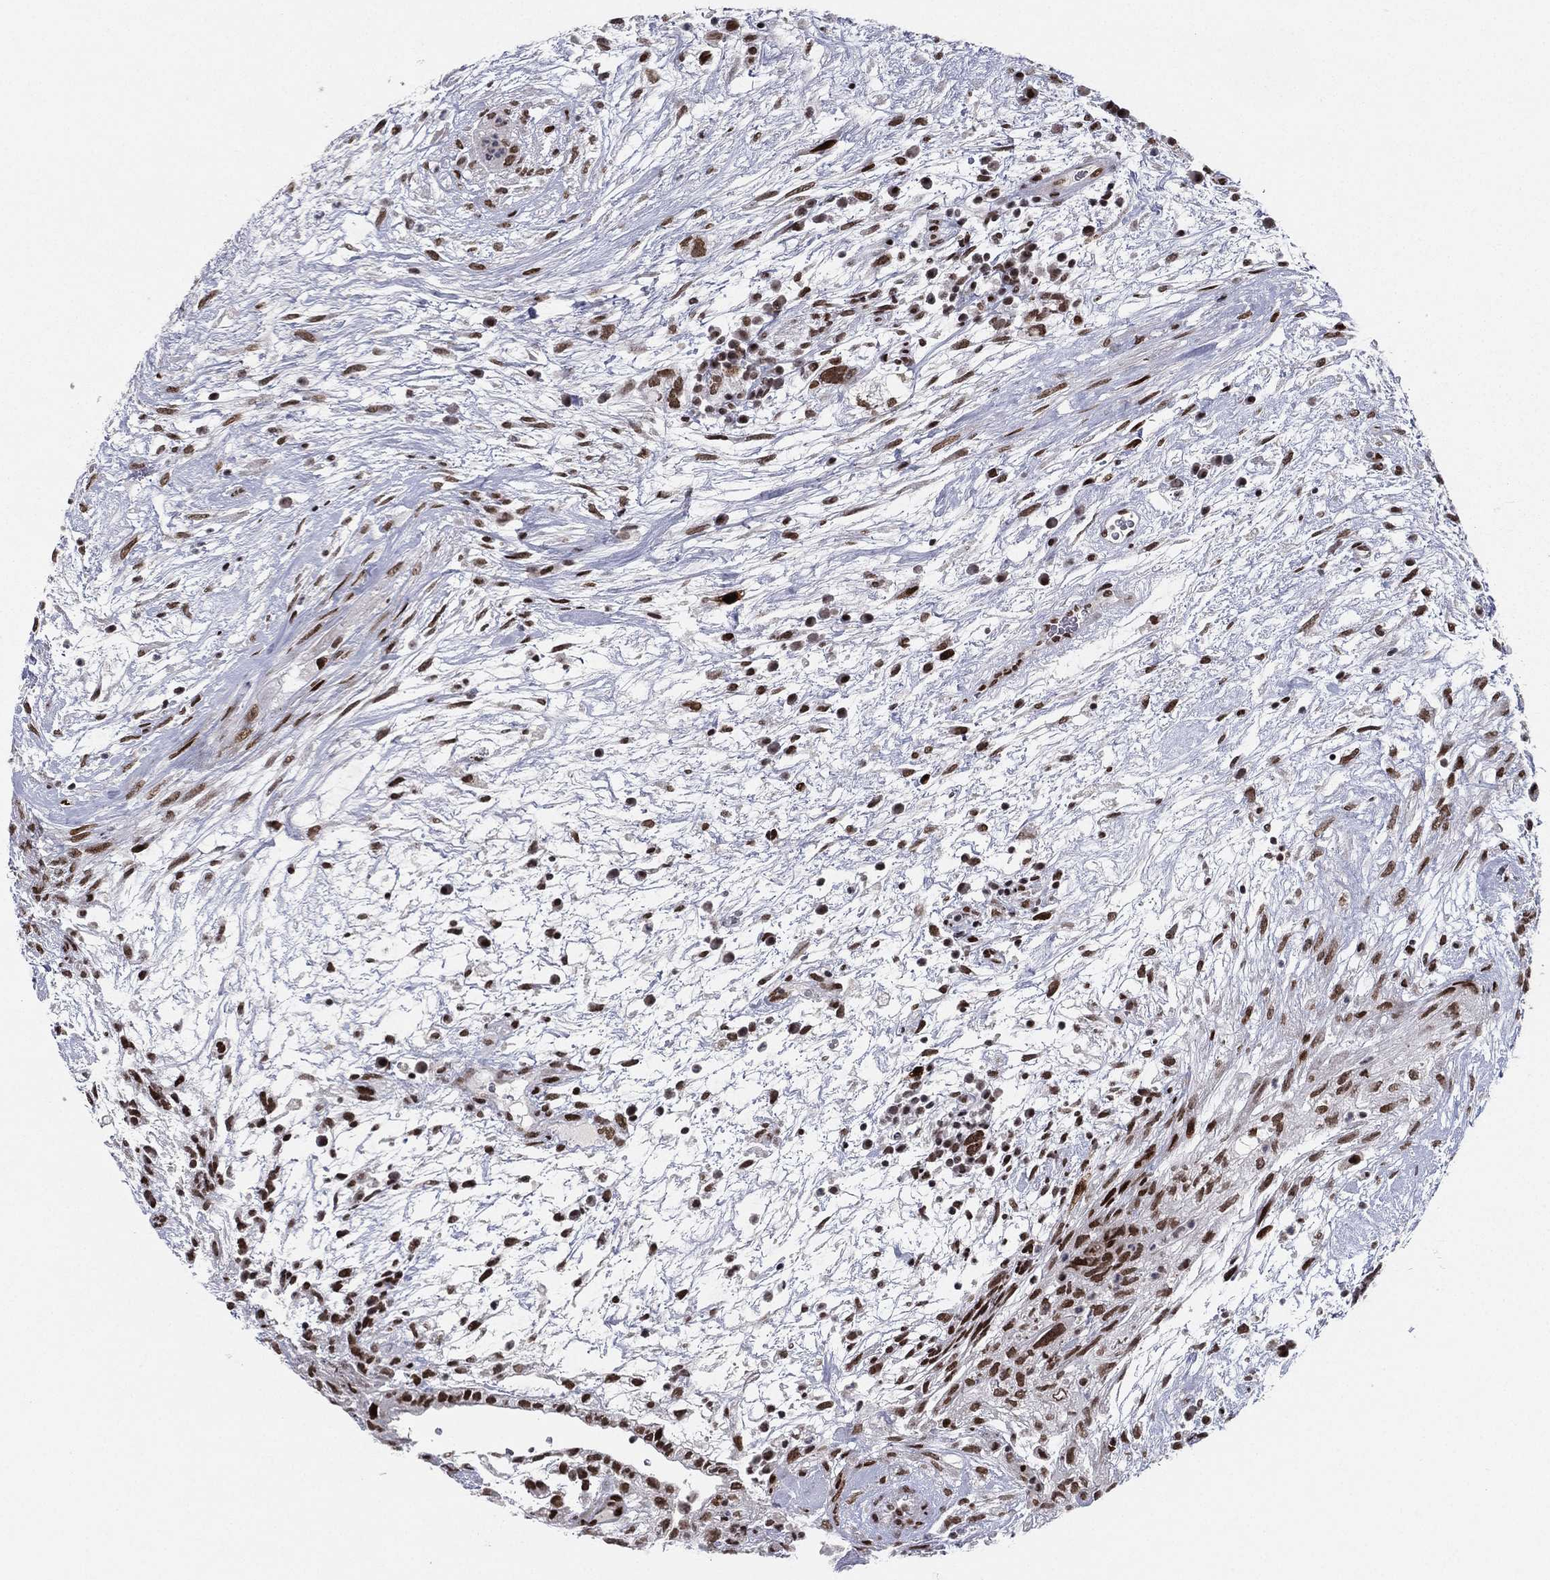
{"staining": {"intensity": "strong", "quantity": ">75%", "location": "nuclear"}, "tissue": "testis cancer", "cell_type": "Tumor cells", "image_type": "cancer", "snomed": [{"axis": "morphology", "description": "Normal tissue, NOS"}, {"axis": "morphology", "description": "Carcinoma, Embryonal, NOS"}, {"axis": "topography", "description": "Testis"}], "caption": "High-magnification brightfield microscopy of testis cancer stained with DAB (3,3'-diaminobenzidine) (brown) and counterstained with hematoxylin (blue). tumor cells exhibit strong nuclear staining is identified in approximately>75% of cells.", "gene": "RTF1", "patient": {"sex": "male", "age": 32}}